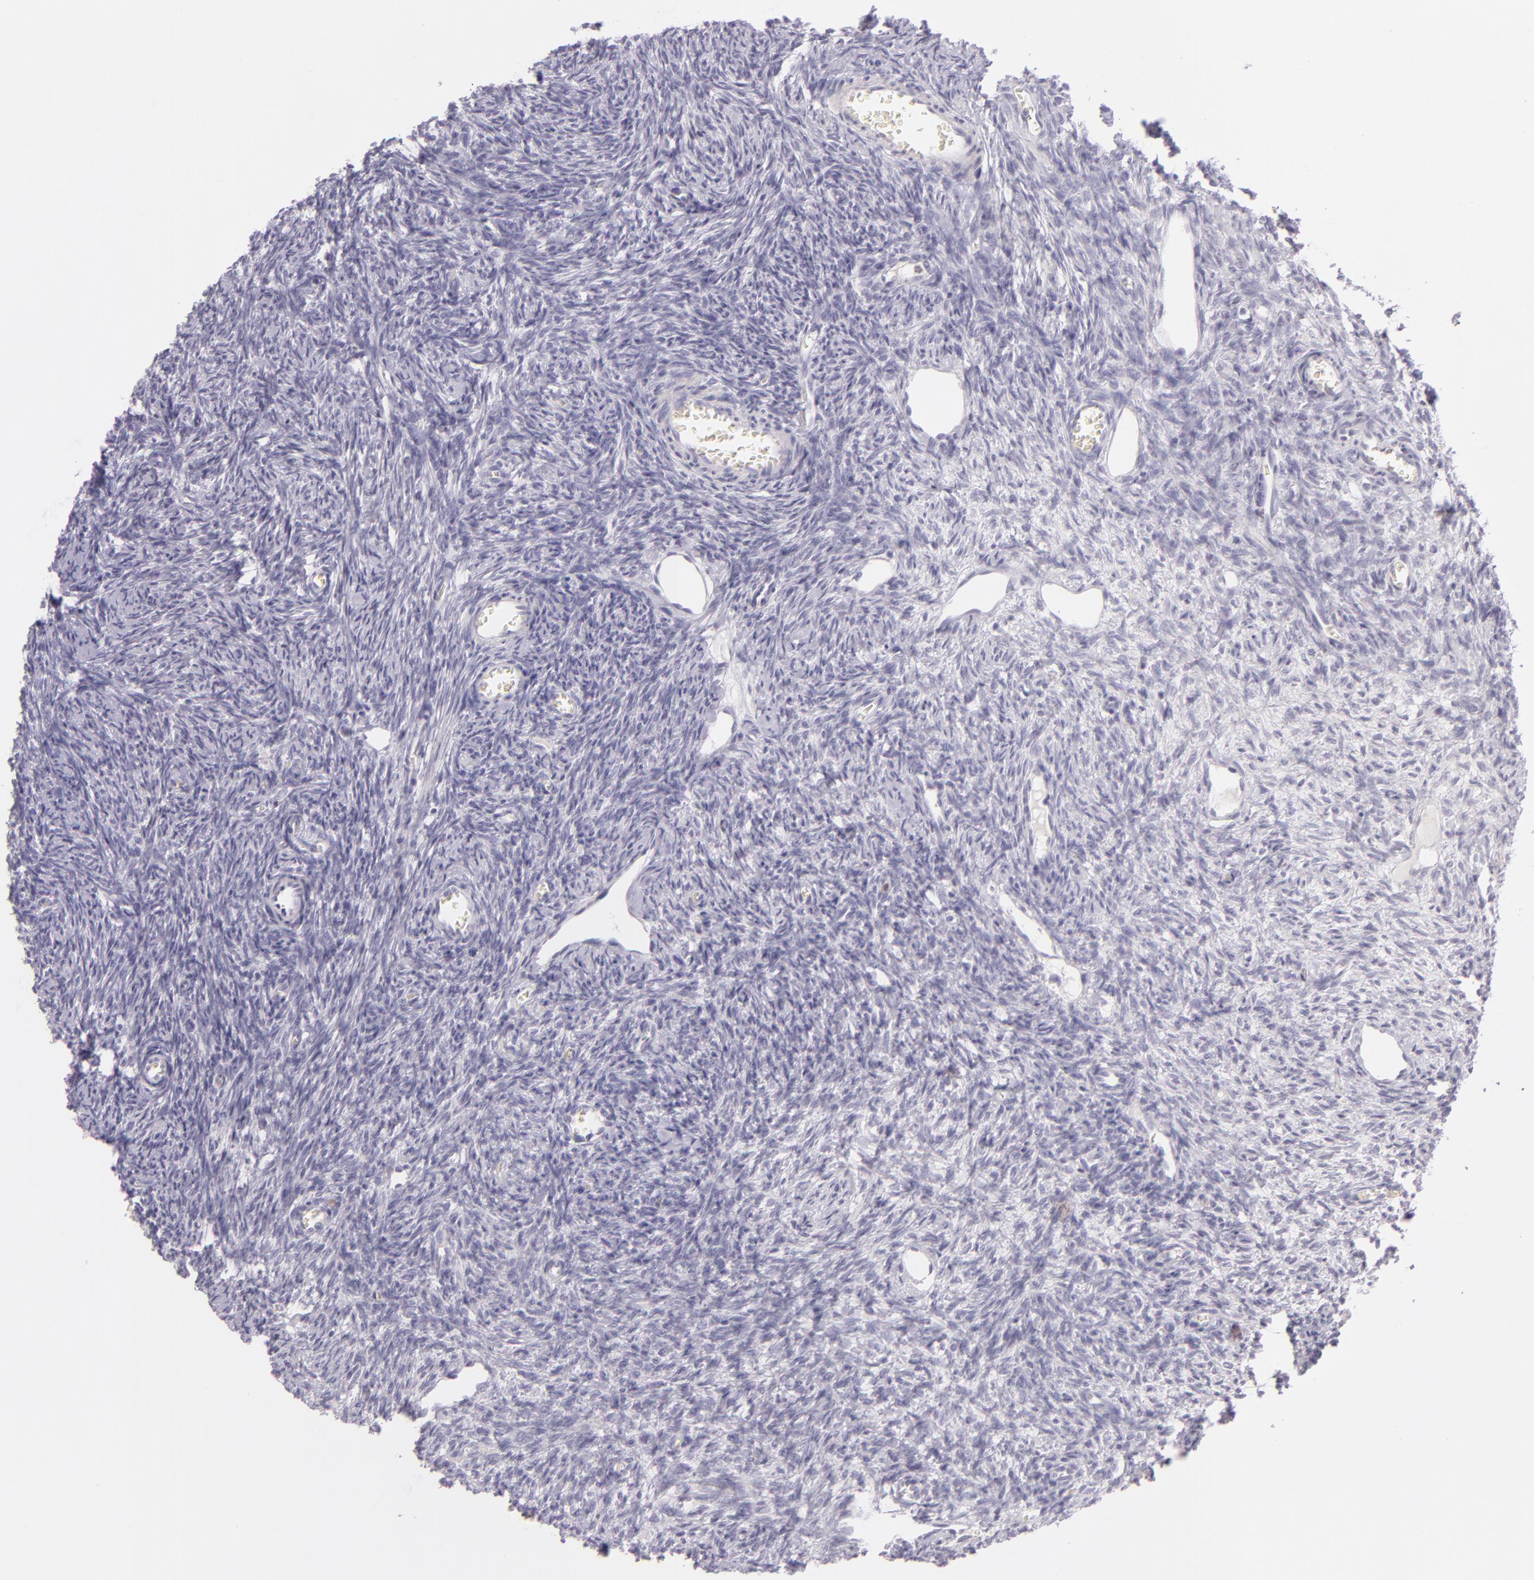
{"staining": {"intensity": "negative", "quantity": "none", "location": "none"}, "tissue": "ovary", "cell_type": "Follicle cells", "image_type": "normal", "snomed": [{"axis": "morphology", "description": "Normal tissue, NOS"}, {"axis": "topography", "description": "Ovary"}], "caption": "Immunohistochemical staining of normal human ovary displays no significant staining in follicle cells.", "gene": "CBS", "patient": {"sex": "female", "age": 27}}